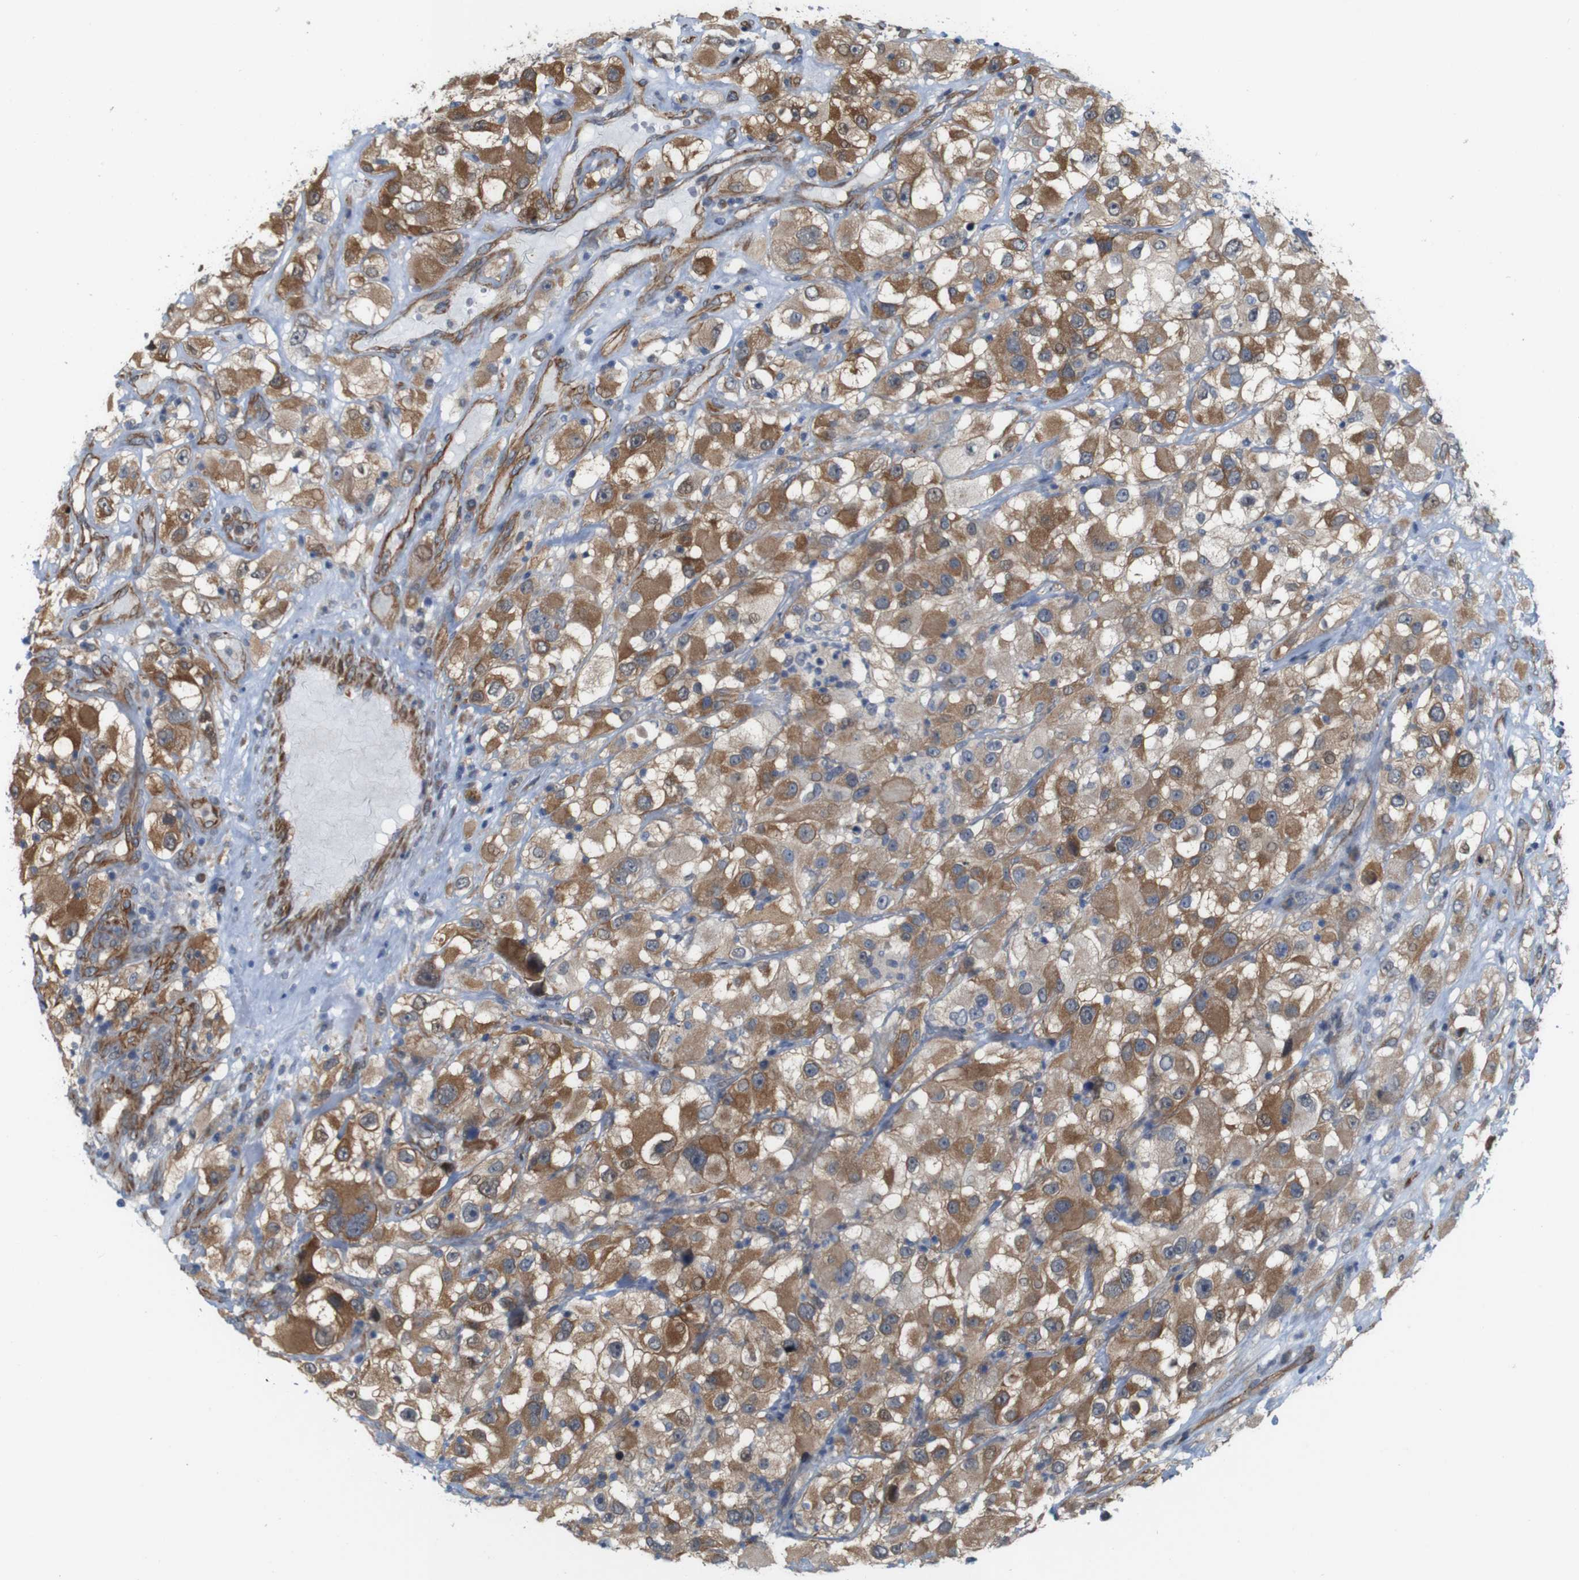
{"staining": {"intensity": "moderate", "quantity": ">75%", "location": "cytoplasmic/membranous"}, "tissue": "renal cancer", "cell_type": "Tumor cells", "image_type": "cancer", "snomed": [{"axis": "morphology", "description": "Adenocarcinoma, NOS"}, {"axis": "topography", "description": "Kidney"}], "caption": "Protein expression analysis of human renal adenocarcinoma reveals moderate cytoplasmic/membranous staining in approximately >75% of tumor cells. The staining was performed using DAB to visualize the protein expression in brown, while the nuclei were stained in blue with hematoxylin (Magnification: 20x).", "gene": "JPH1", "patient": {"sex": "female", "age": 52}}